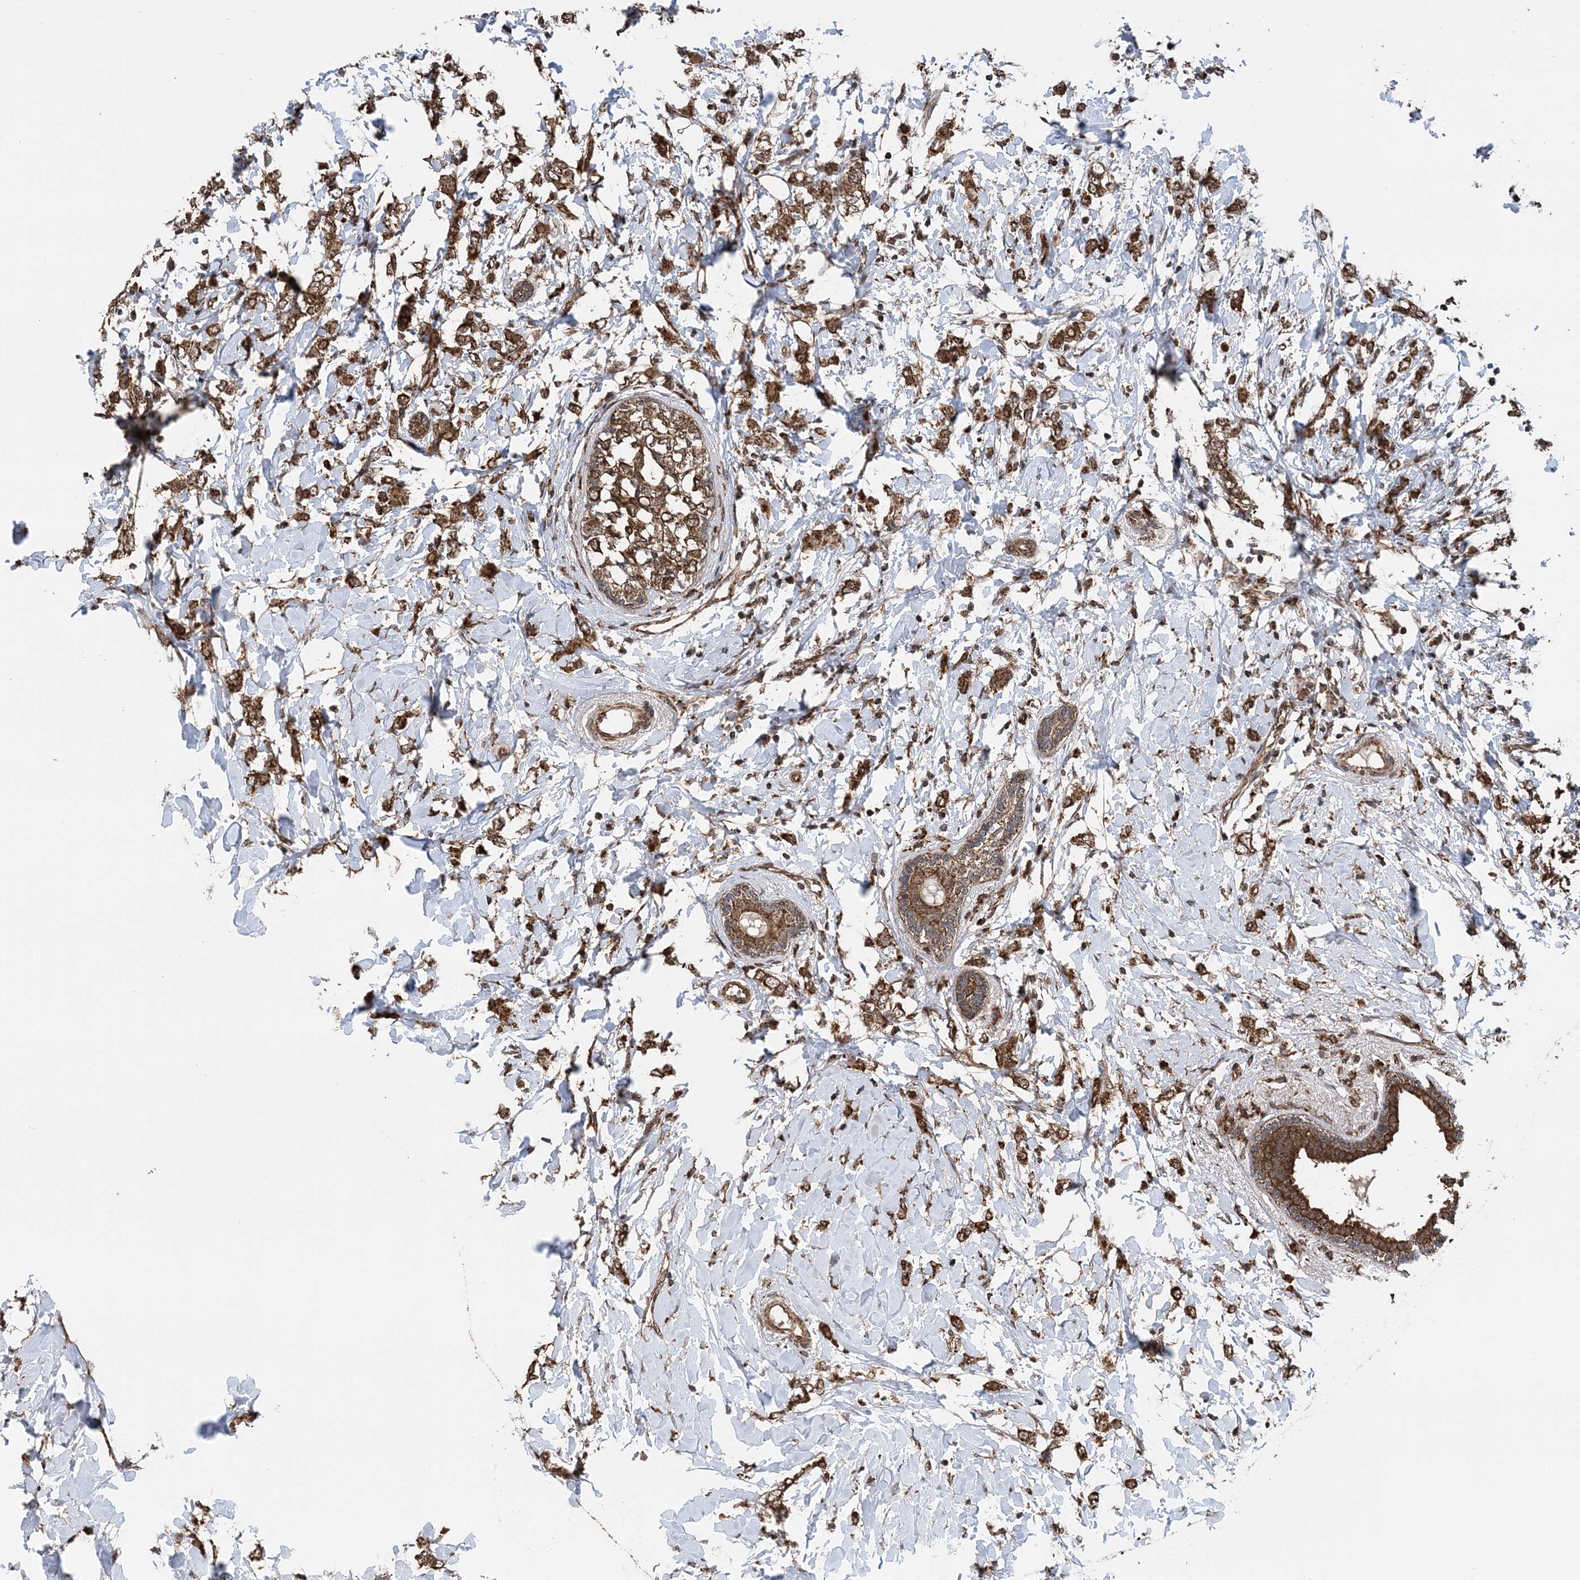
{"staining": {"intensity": "moderate", "quantity": ">75%", "location": "cytoplasmic/membranous"}, "tissue": "breast cancer", "cell_type": "Tumor cells", "image_type": "cancer", "snomed": [{"axis": "morphology", "description": "Normal tissue, NOS"}, {"axis": "morphology", "description": "Lobular carcinoma"}, {"axis": "topography", "description": "Breast"}], "caption": "Breast lobular carcinoma stained with a protein marker exhibits moderate staining in tumor cells.", "gene": "PCBP1", "patient": {"sex": "female", "age": 47}}